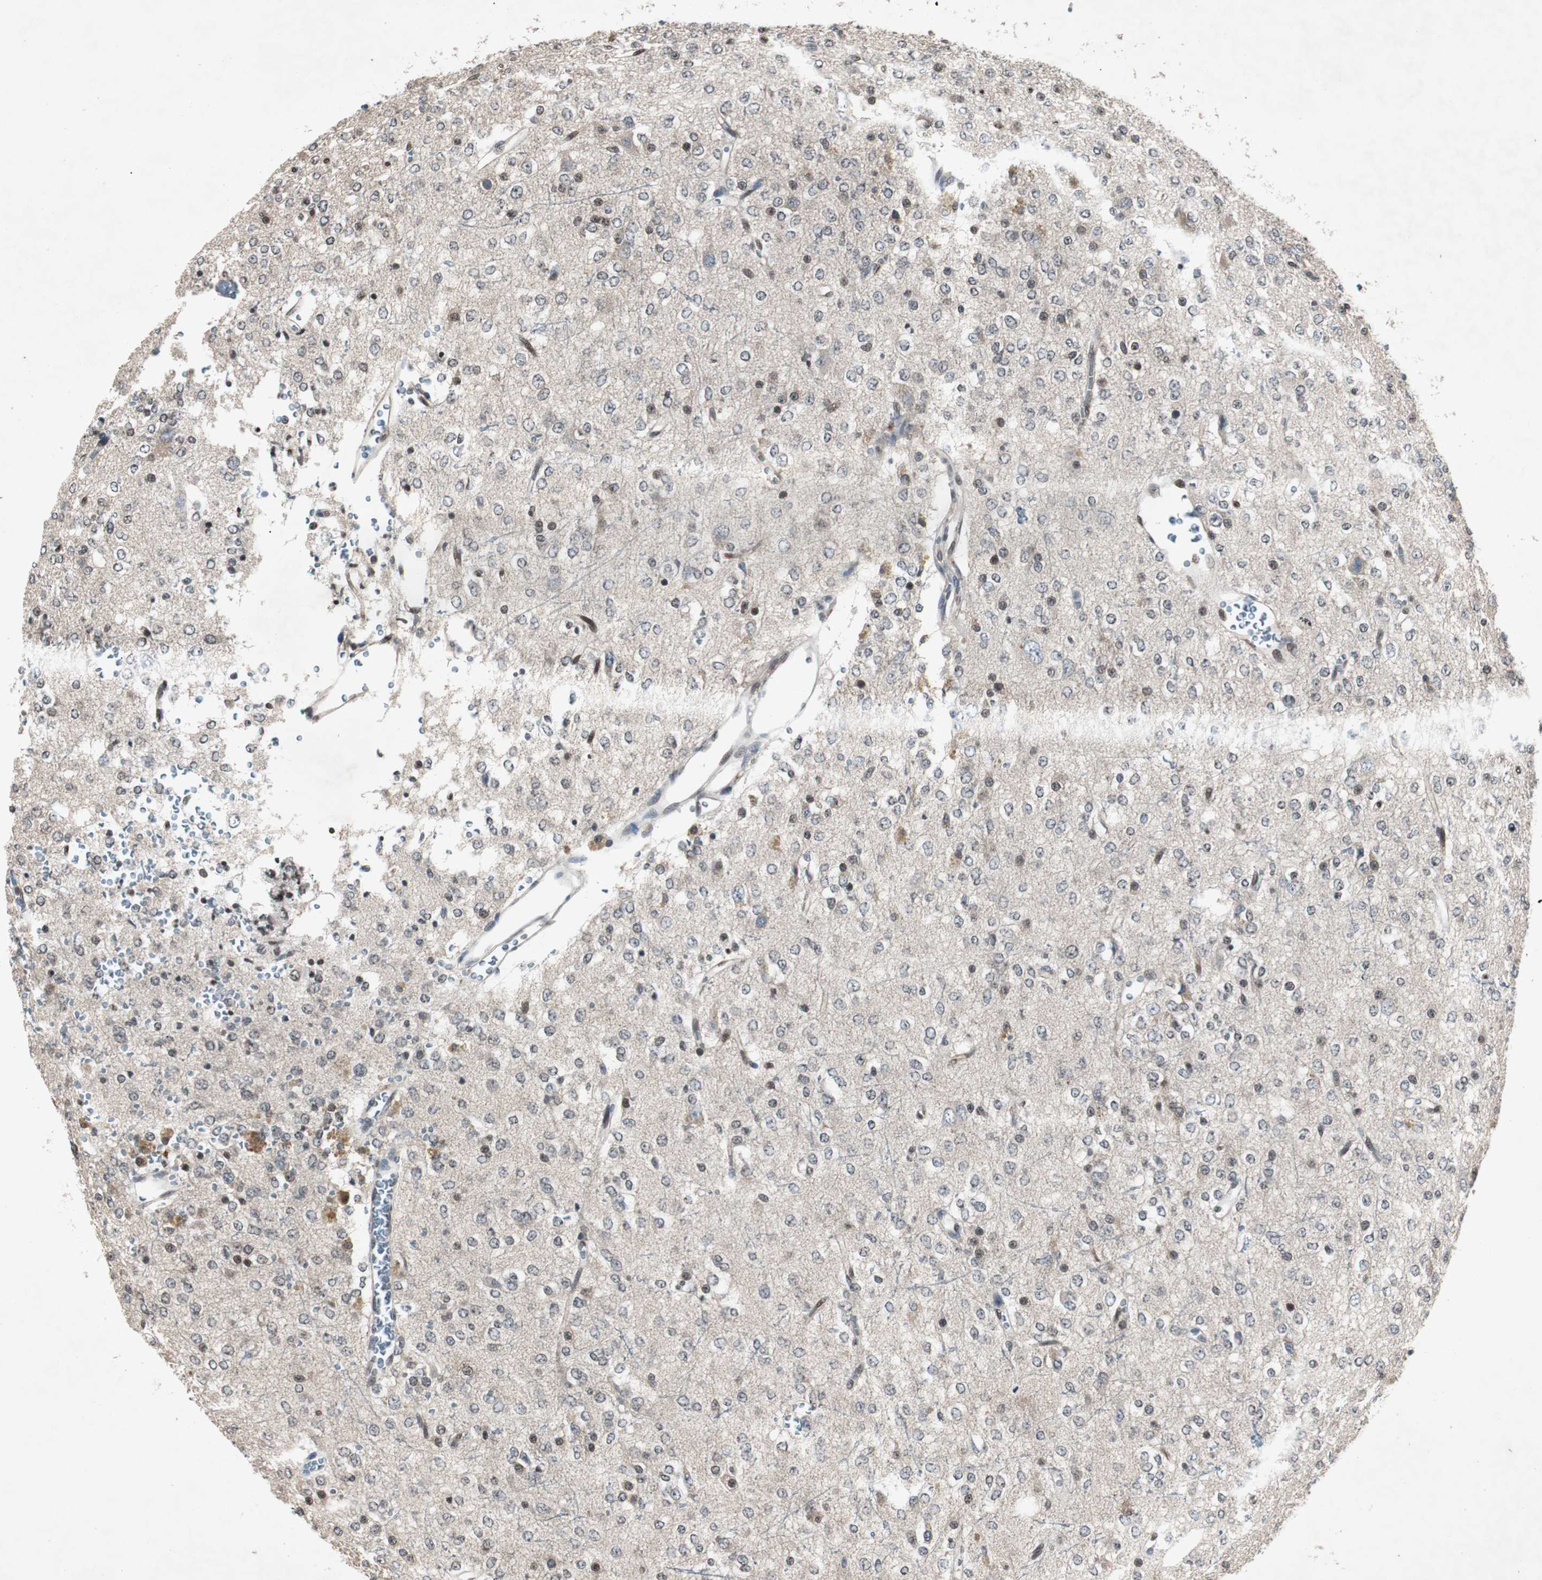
{"staining": {"intensity": "negative", "quantity": "none", "location": "none"}, "tissue": "glioma", "cell_type": "Tumor cells", "image_type": "cancer", "snomed": [{"axis": "morphology", "description": "Glioma, malignant, Low grade"}, {"axis": "topography", "description": "Brain"}], "caption": "Immunohistochemistry of malignant glioma (low-grade) shows no staining in tumor cells. The staining is performed using DAB brown chromogen with nuclei counter-stained in using hematoxylin.", "gene": "SMAD1", "patient": {"sex": "male", "age": 38}}